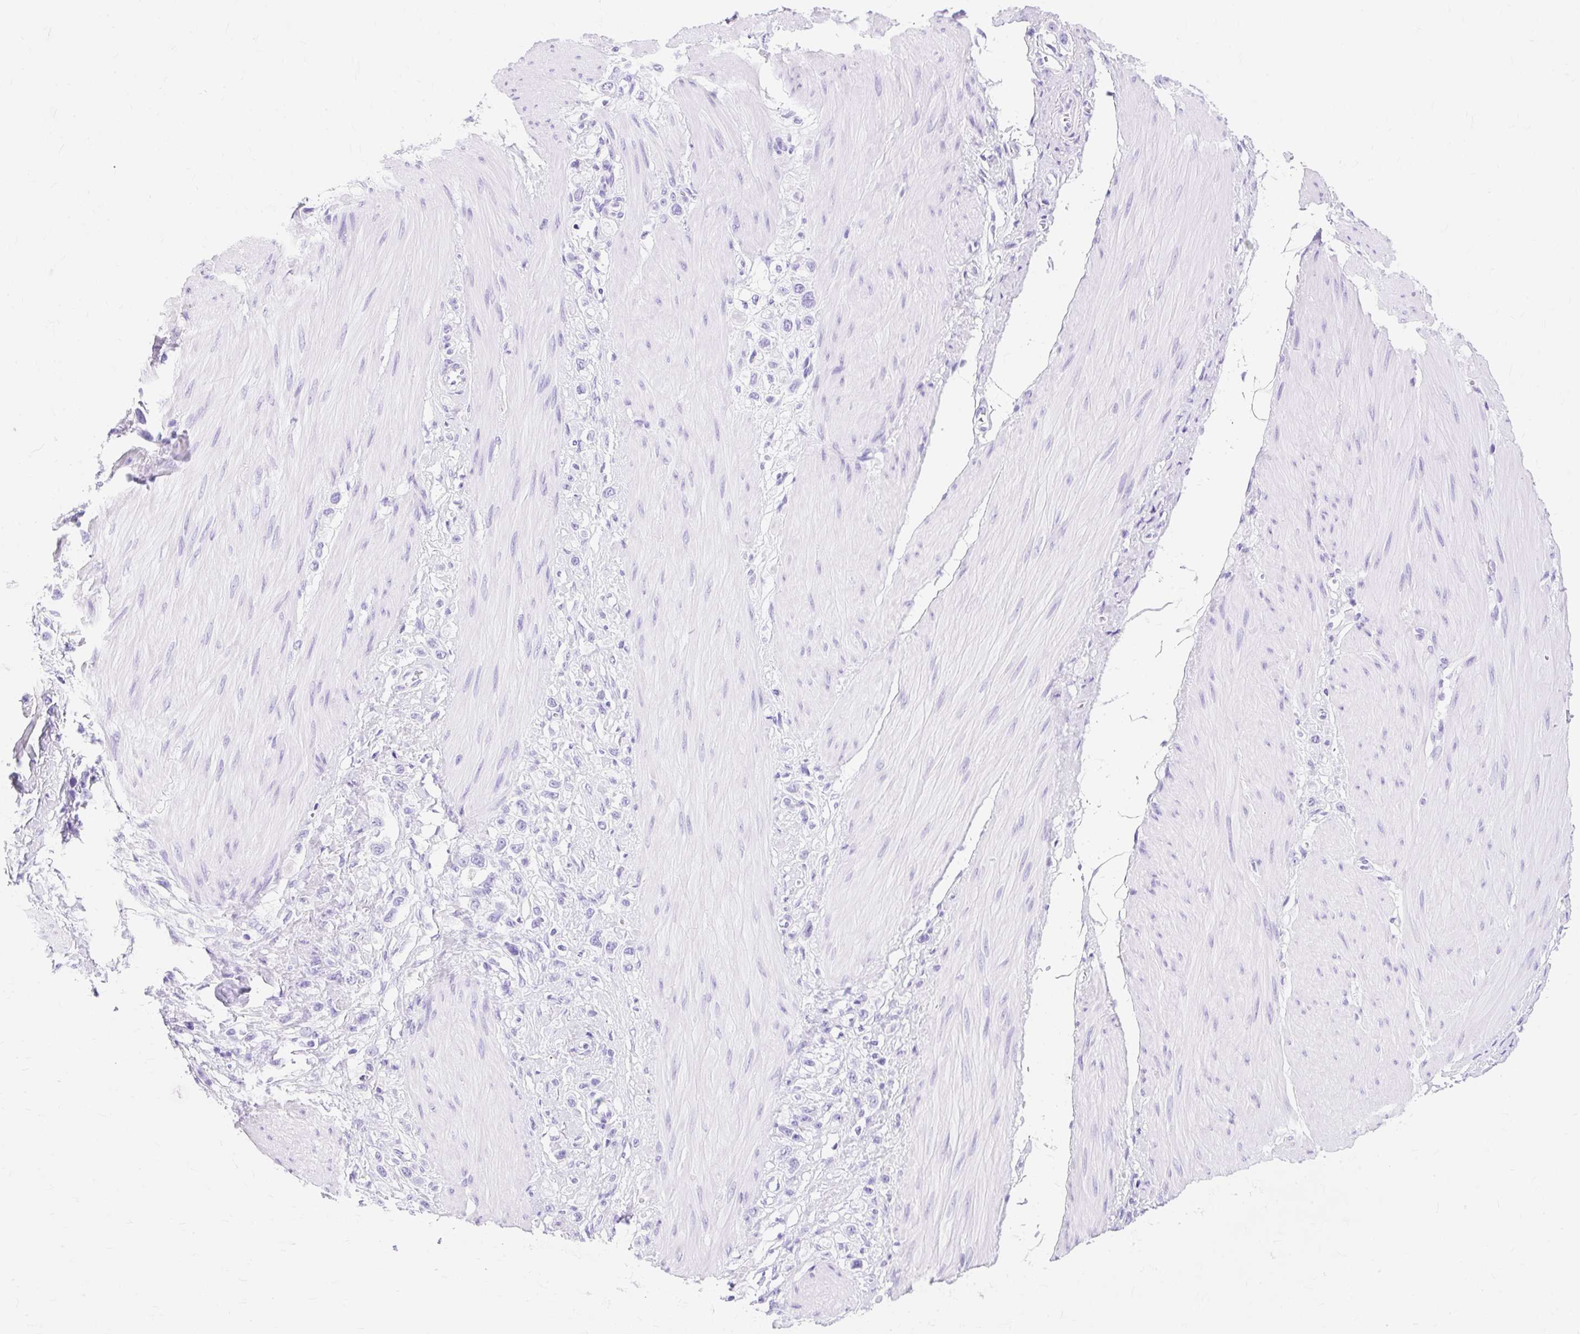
{"staining": {"intensity": "negative", "quantity": "none", "location": "none"}, "tissue": "stomach cancer", "cell_type": "Tumor cells", "image_type": "cancer", "snomed": [{"axis": "morphology", "description": "Adenocarcinoma, NOS"}, {"axis": "topography", "description": "Stomach"}], "caption": "Stomach adenocarcinoma was stained to show a protein in brown. There is no significant positivity in tumor cells.", "gene": "MBP", "patient": {"sex": "female", "age": 65}}